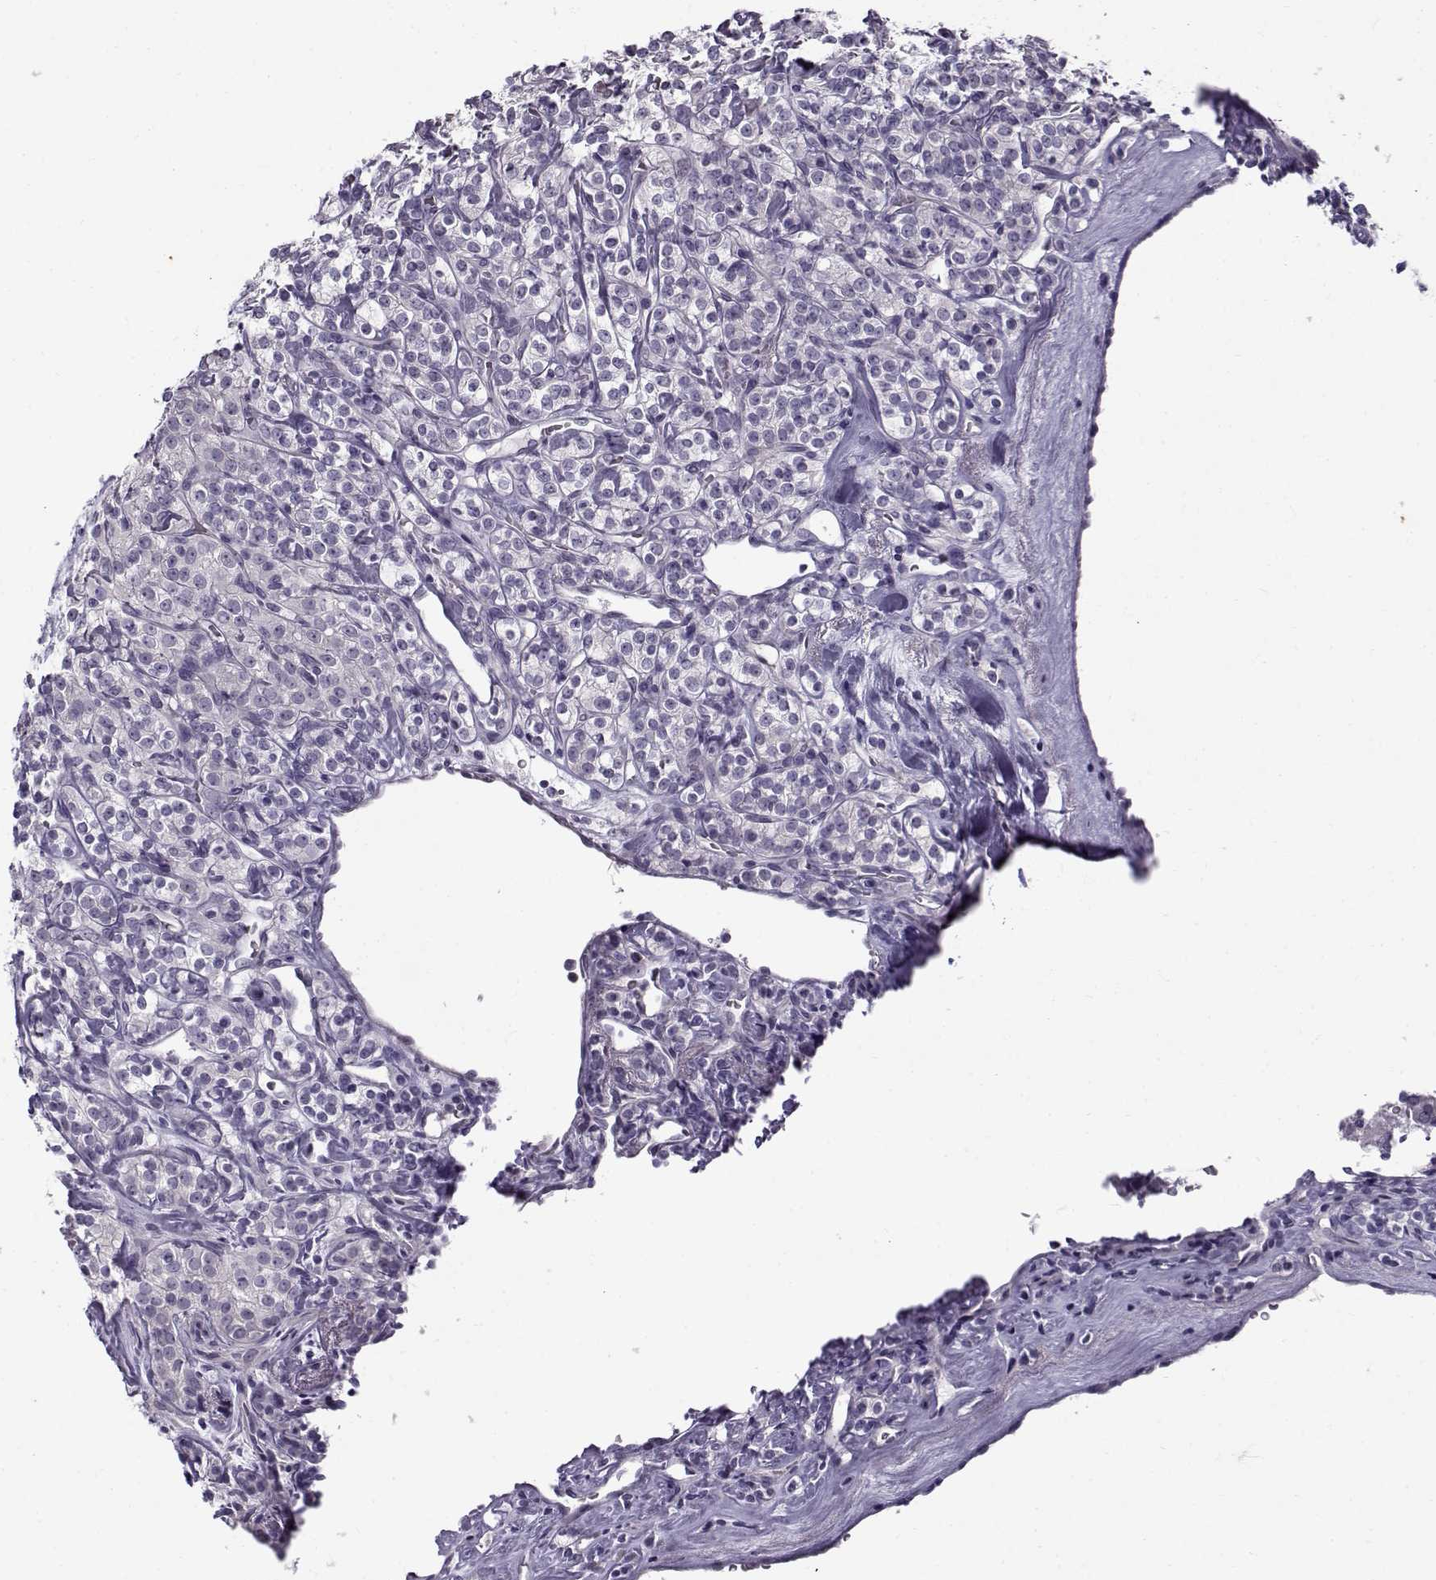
{"staining": {"intensity": "negative", "quantity": "none", "location": "none"}, "tissue": "renal cancer", "cell_type": "Tumor cells", "image_type": "cancer", "snomed": [{"axis": "morphology", "description": "Adenocarcinoma, NOS"}, {"axis": "topography", "description": "Kidney"}], "caption": "Immunohistochemistry (IHC) of human adenocarcinoma (renal) displays no positivity in tumor cells. (IHC, brightfield microscopy, high magnification).", "gene": "TEX55", "patient": {"sex": "male", "age": 77}}